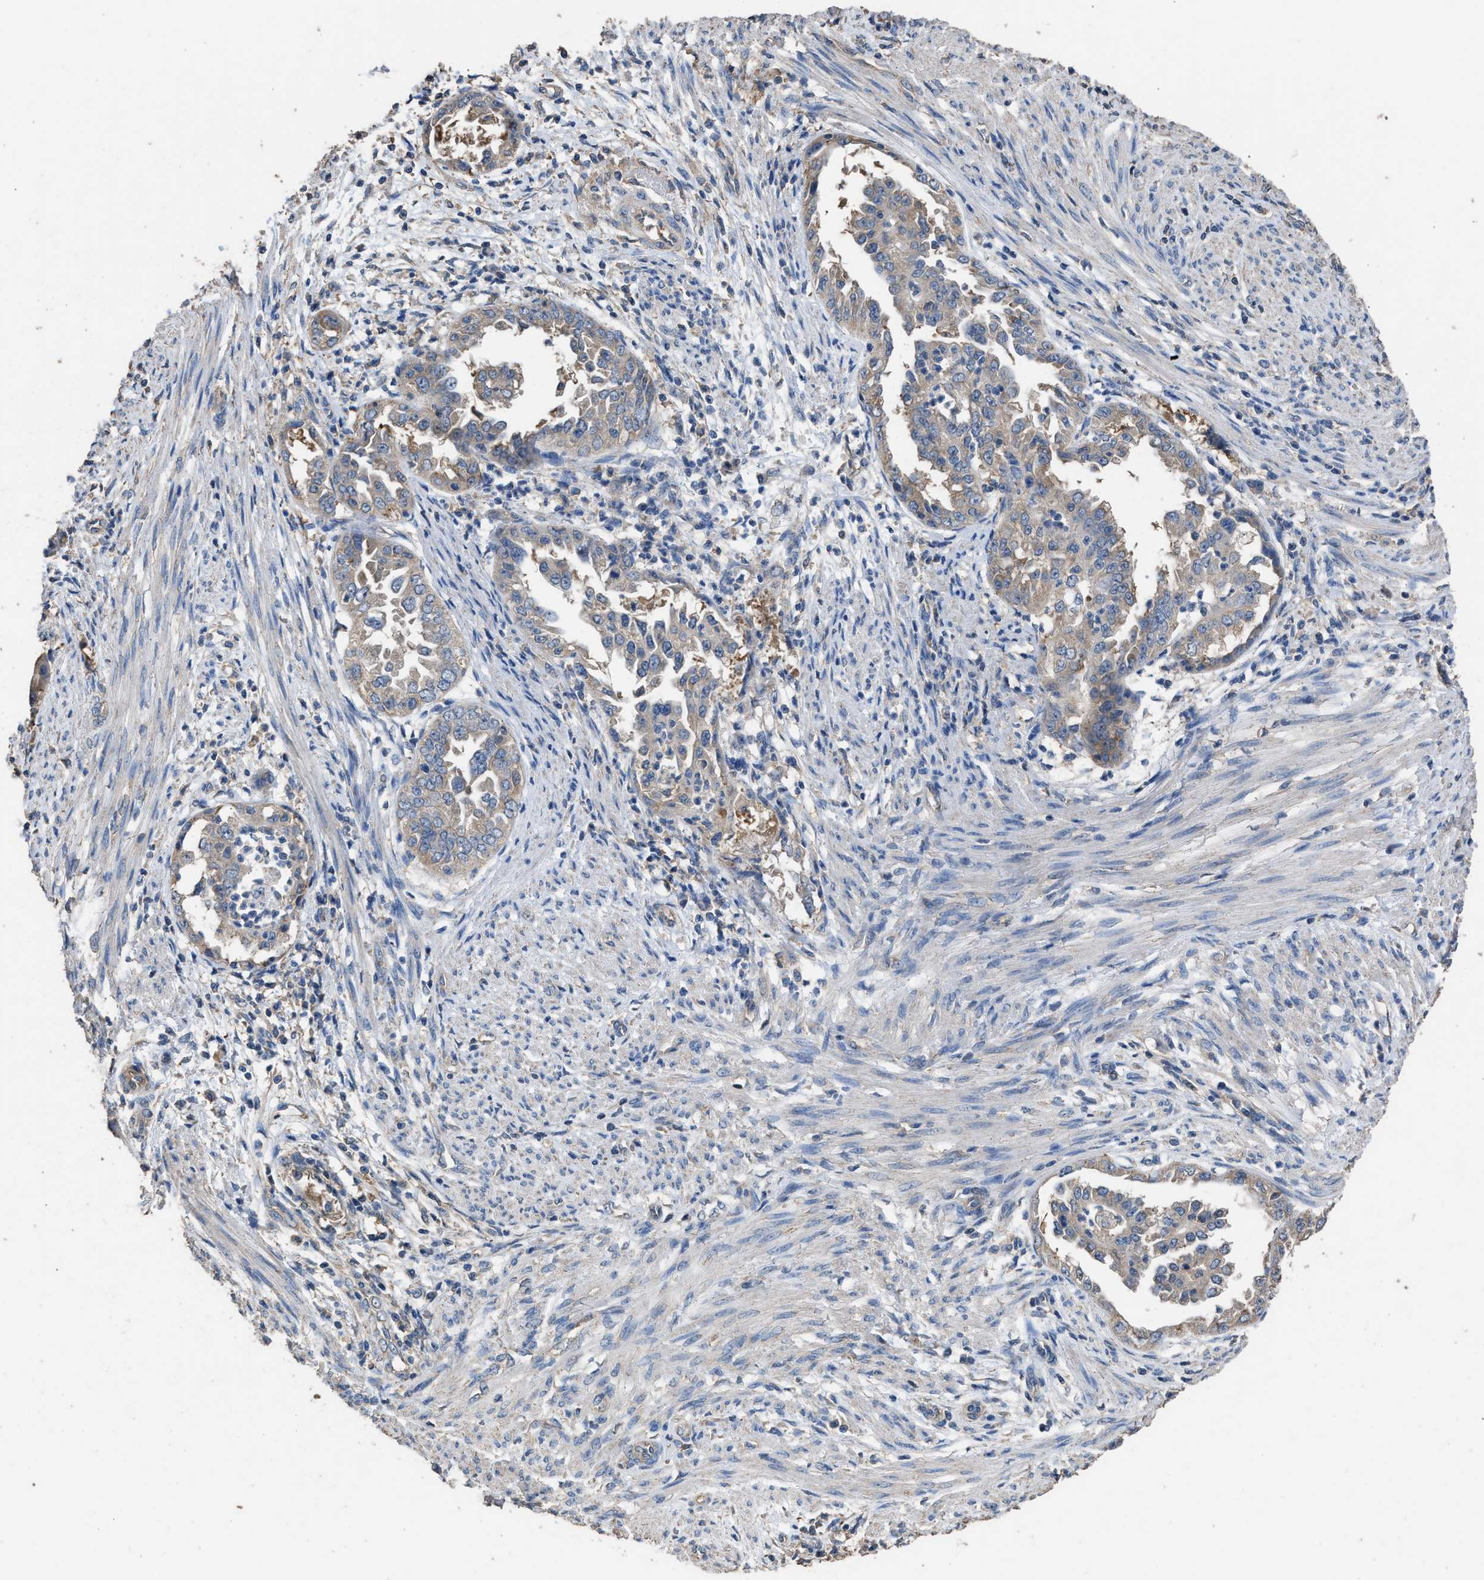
{"staining": {"intensity": "weak", "quantity": "25%-75%", "location": "cytoplasmic/membranous"}, "tissue": "endometrial cancer", "cell_type": "Tumor cells", "image_type": "cancer", "snomed": [{"axis": "morphology", "description": "Adenocarcinoma, NOS"}, {"axis": "topography", "description": "Endometrium"}], "caption": "The immunohistochemical stain labels weak cytoplasmic/membranous positivity in tumor cells of adenocarcinoma (endometrial) tissue.", "gene": "ITSN1", "patient": {"sex": "female", "age": 85}}